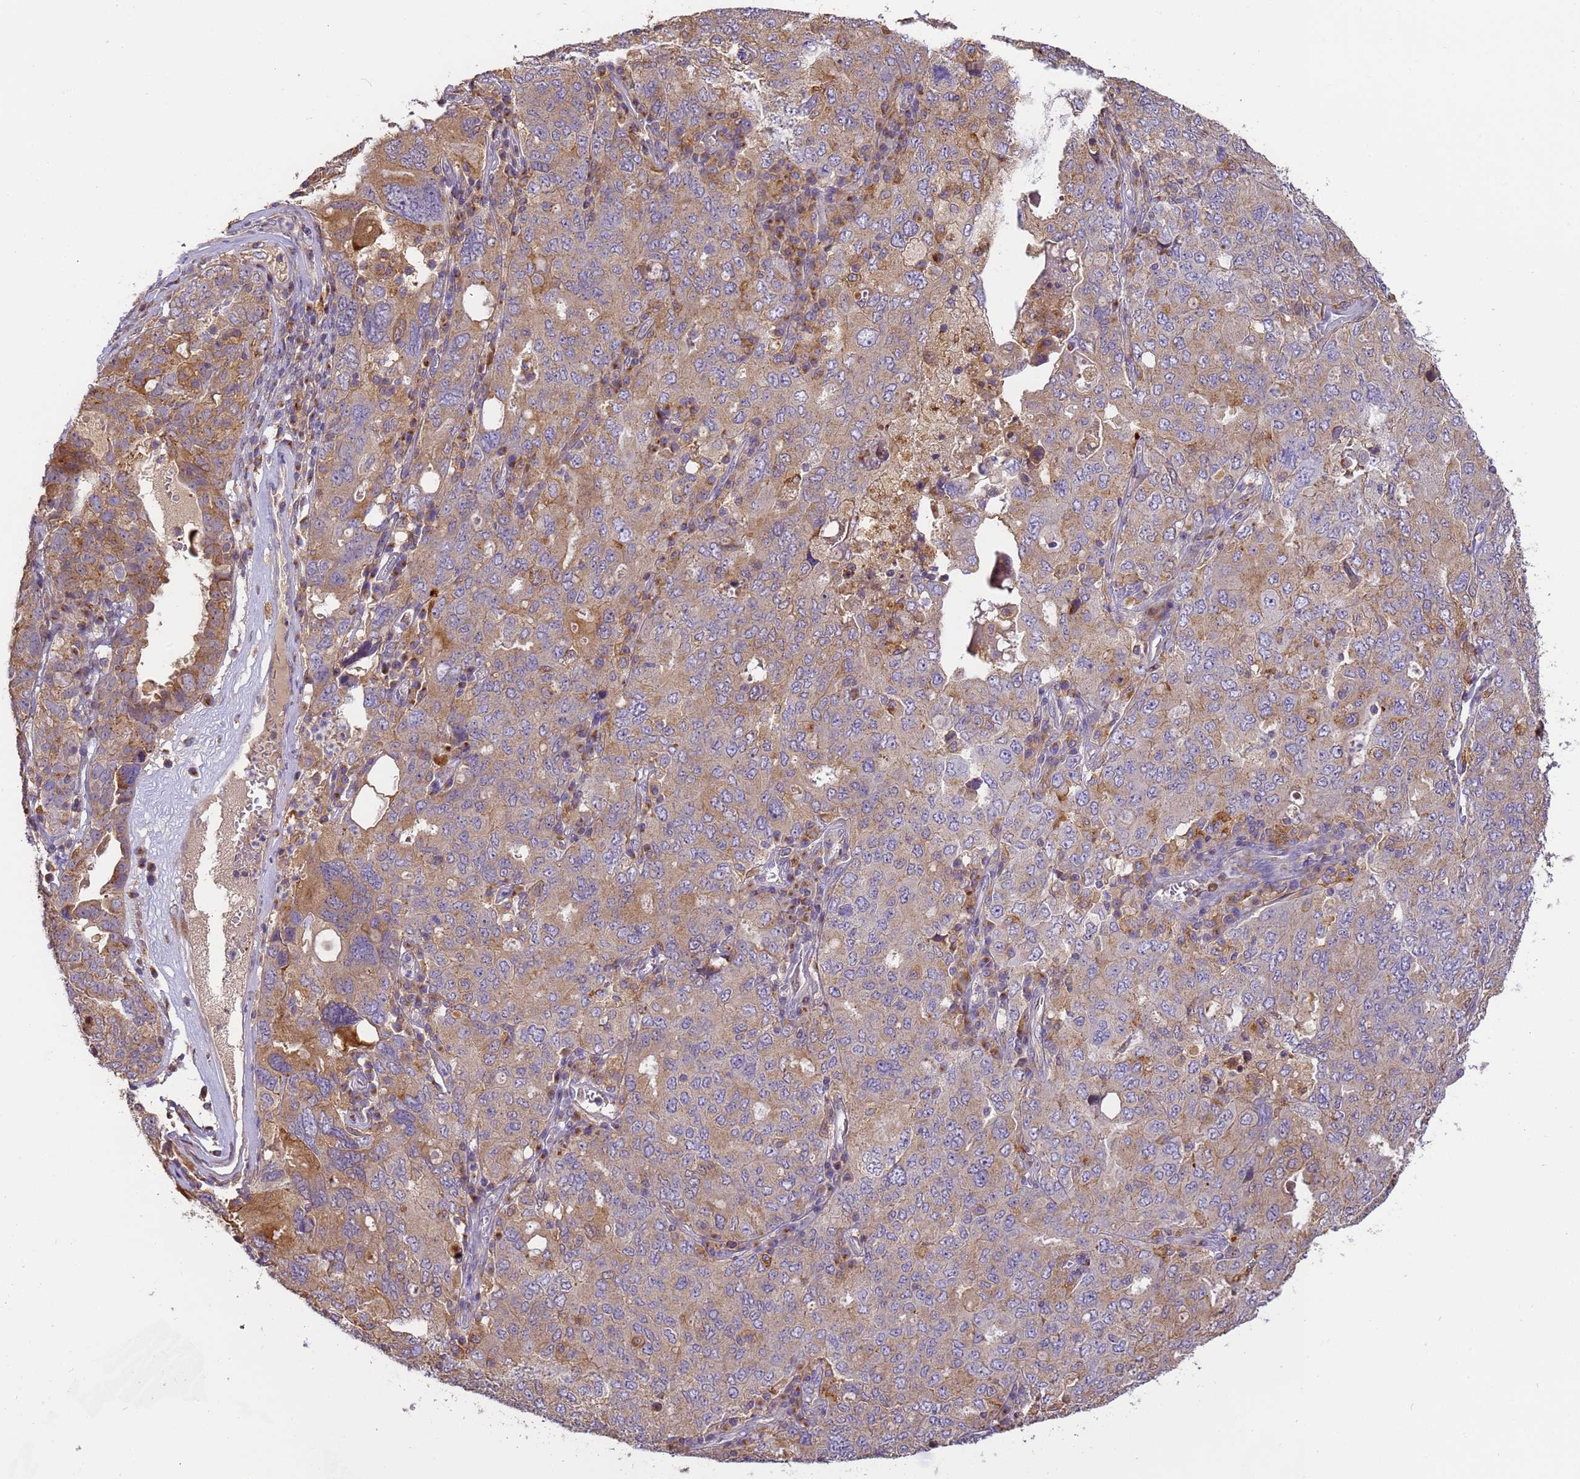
{"staining": {"intensity": "moderate", "quantity": "25%-75%", "location": "cytoplasmic/membranous"}, "tissue": "ovarian cancer", "cell_type": "Tumor cells", "image_type": "cancer", "snomed": [{"axis": "morphology", "description": "Carcinoma, endometroid"}, {"axis": "topography", "description": "Ovary"}], "caption": "Endometroid carcinoma (ovarian) was stained to show a protein in brown. There is medium levels of moderate cytoplasmic/membranous positivity in approximately 25%-75% of tumor cells.", "gene": "M6PR", "patient": {"sex": "female", "age": 62}}